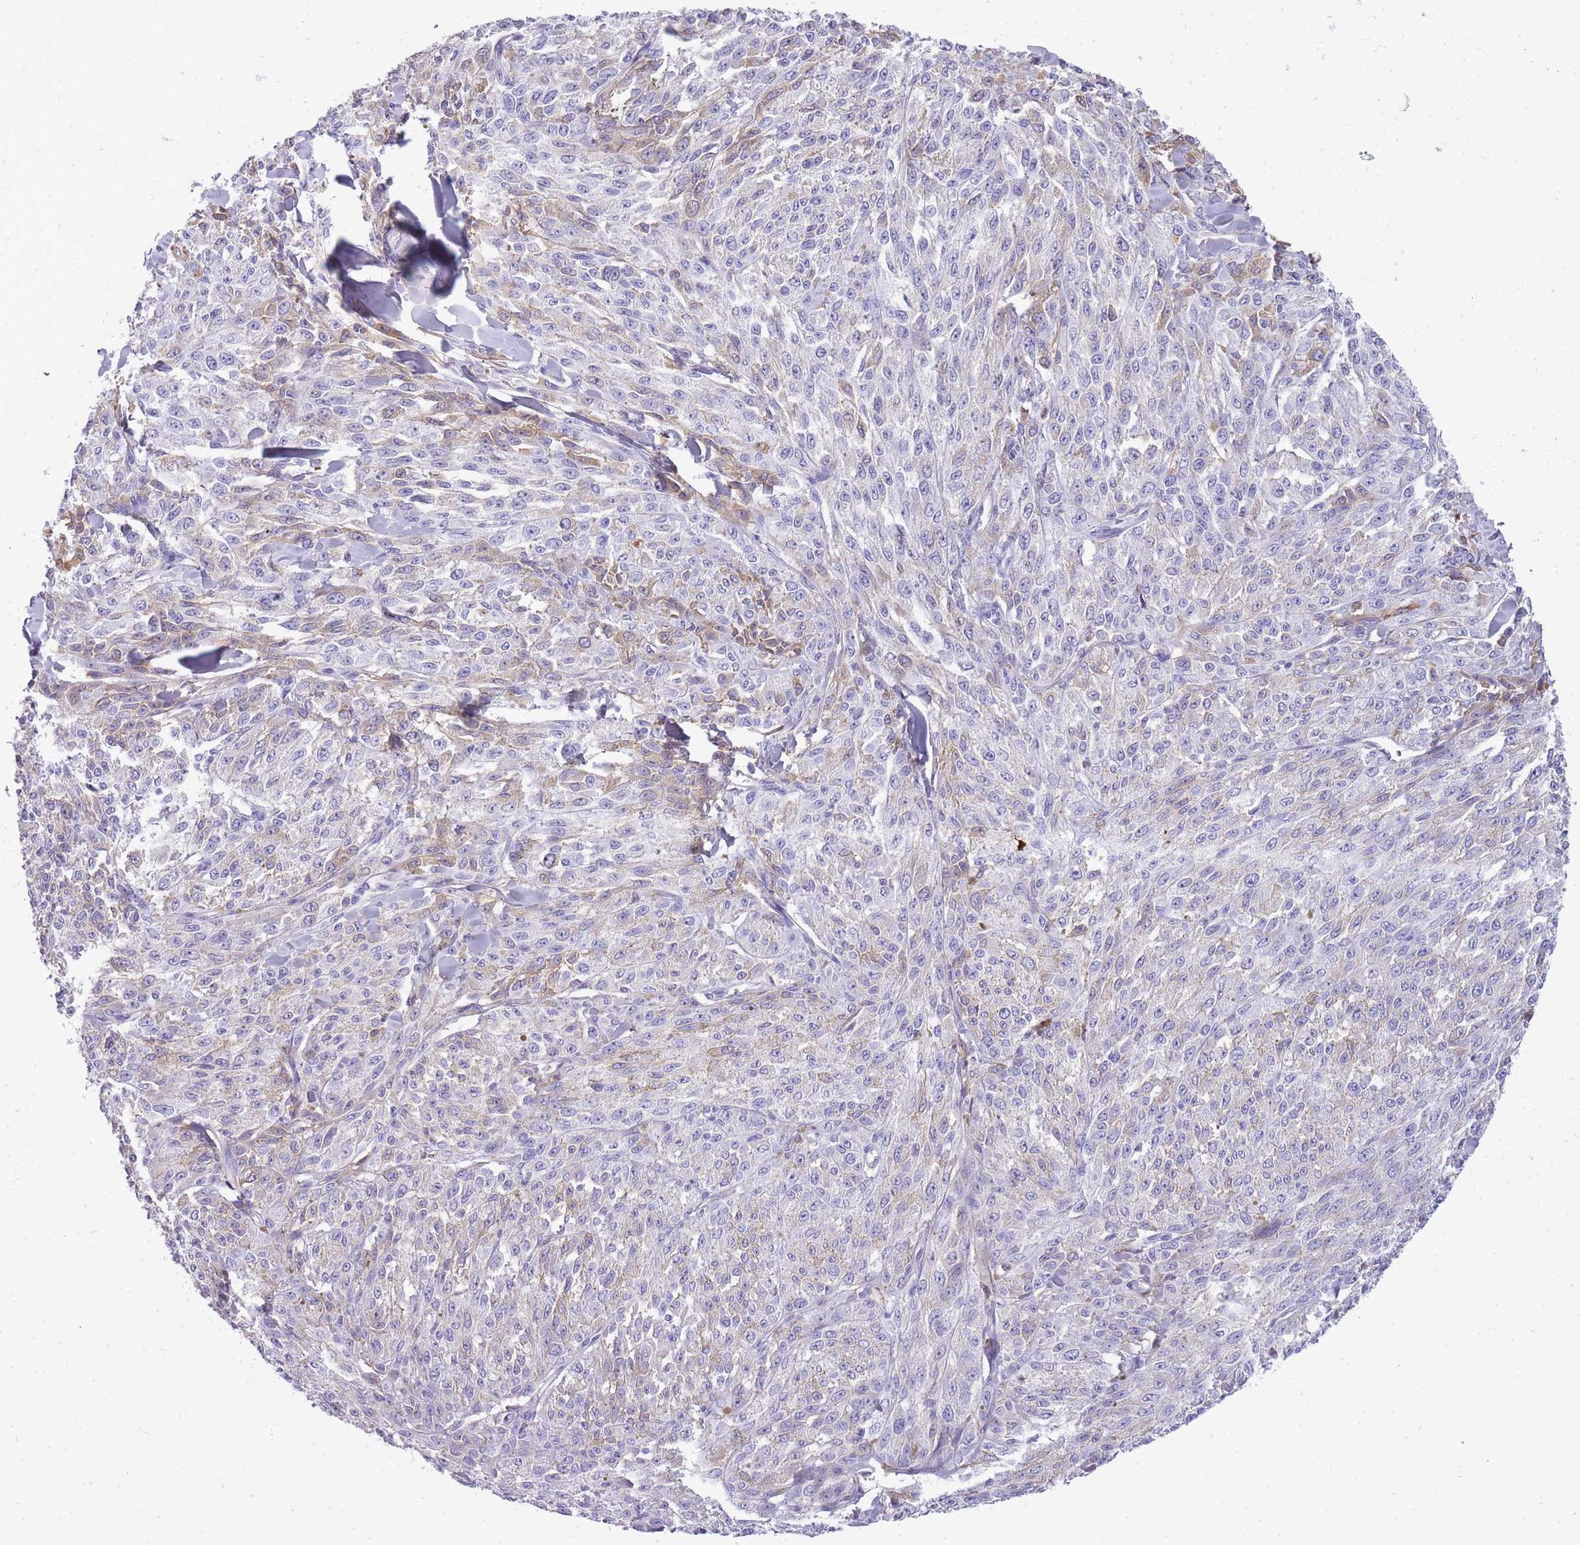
{"staining": {"intensity": "negative", "quantity": "none", "location": "none"}, "tissue": "melanoma", "cell_type": "Tumor cells", "image_type": "cancer", "snomed": [{"axis": "morphology", "description": "Malignant melanoma, NOS"}, {"axis": "topography", "description": "Skin"}], "caption": "An immunohistochemistry histopathology image of melanoma is shown. There is no staining in tumor cells of melanoma. (DAB (3,3'-diaminobenzidine) immunohistochemistry visualized using brightfield microscopy, high magnification).", "gene": "IGKV1D-42", "patient": {"sex": "female", "age": 52}}